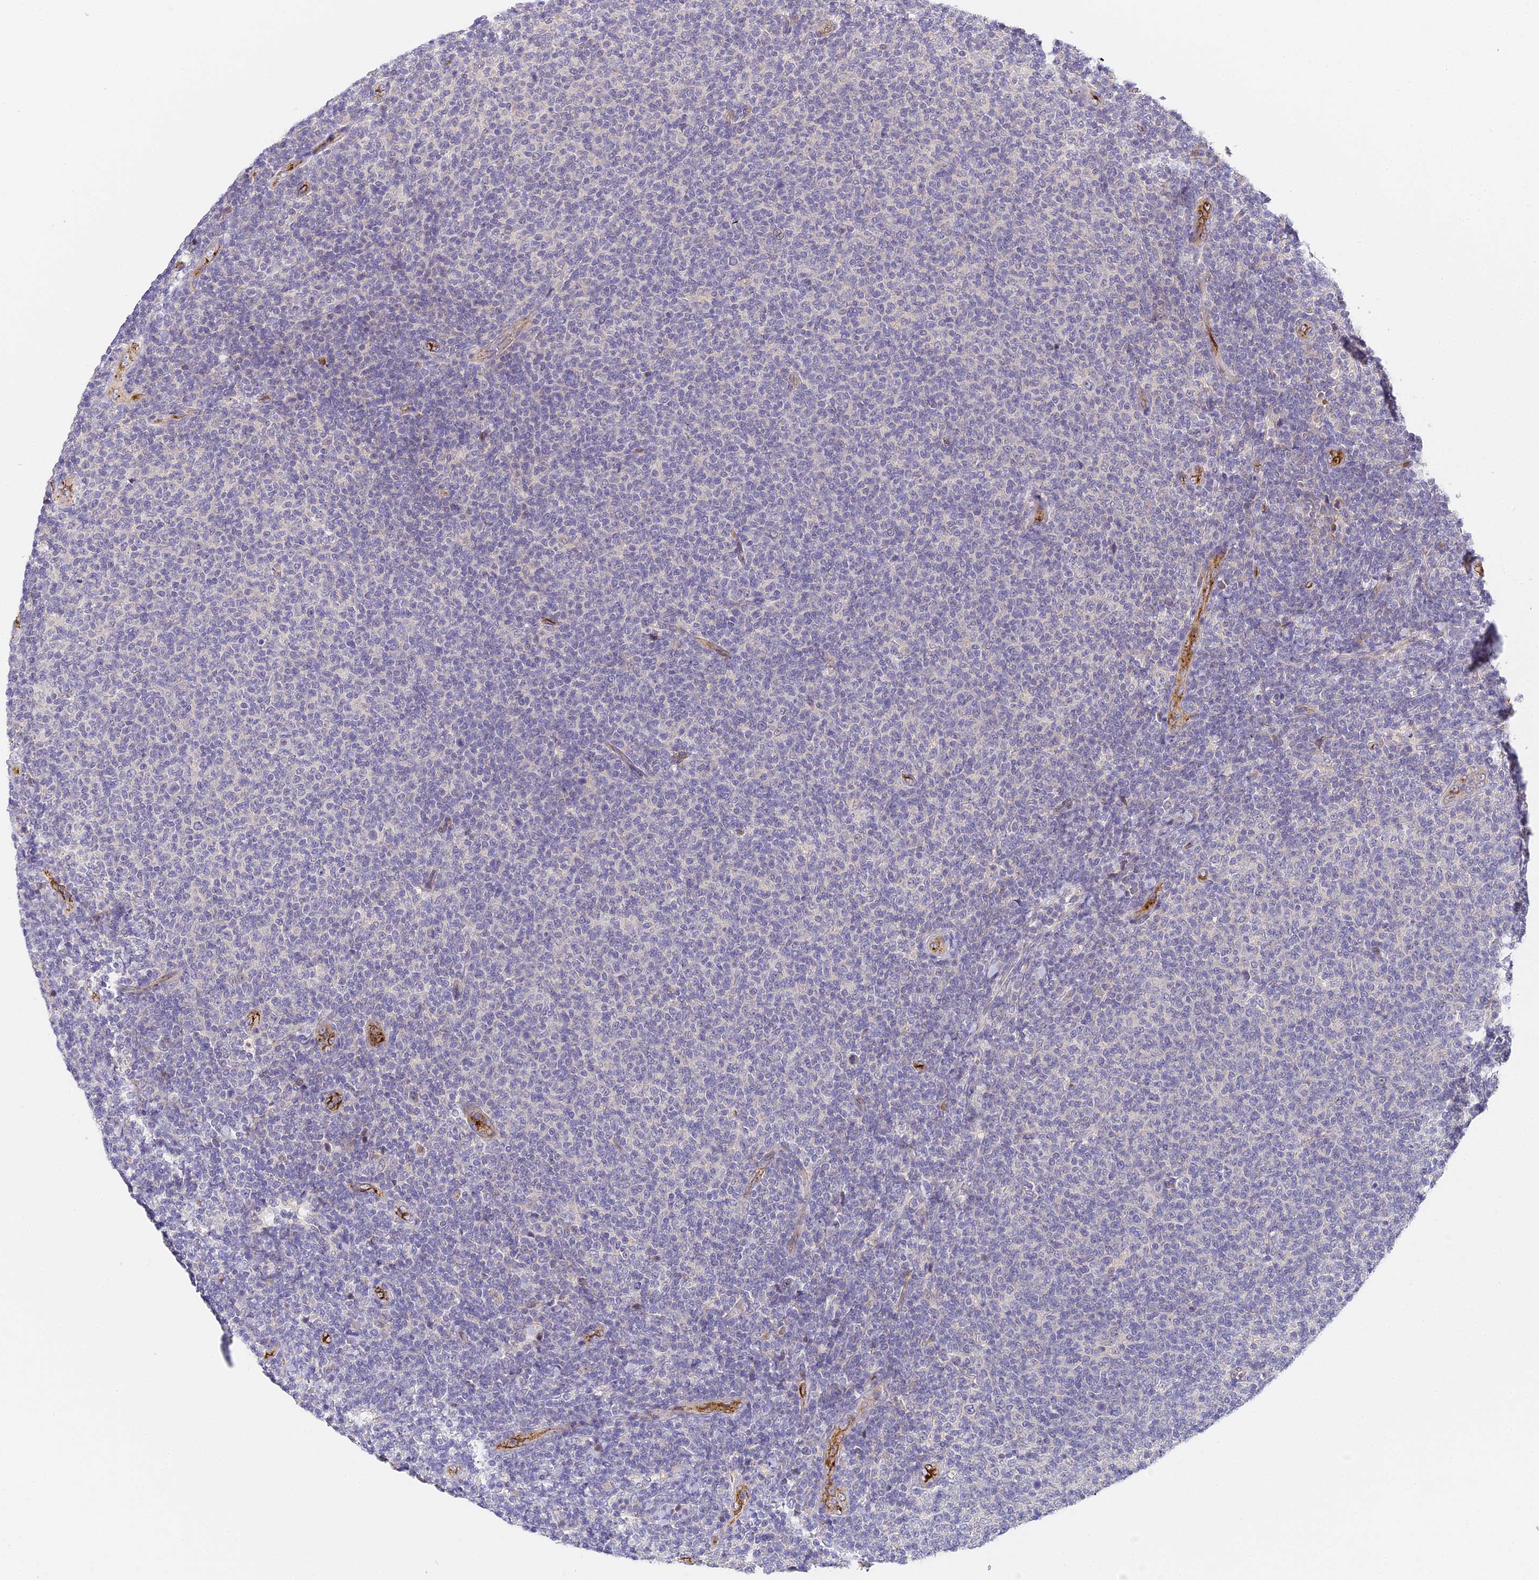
{"staining": {"intensity": "negative", "quantity": "none", "location": "none"}, "tissue": "lymphoma", "cell_type": "Tumor cells", "image_type": "cancer", "snomed": [{"axis": "morphology", "description": "Malignant lymphoma, non-Hodgkin's type, Low grade"}, {"axis": "topography", "description": "Lymph node"}], "caption": "Protein analysis of lymphoma displays no significant staining in tumor cells.", "gene": "DNAAF10", "patient": {"sex": "male", "age": 66}}